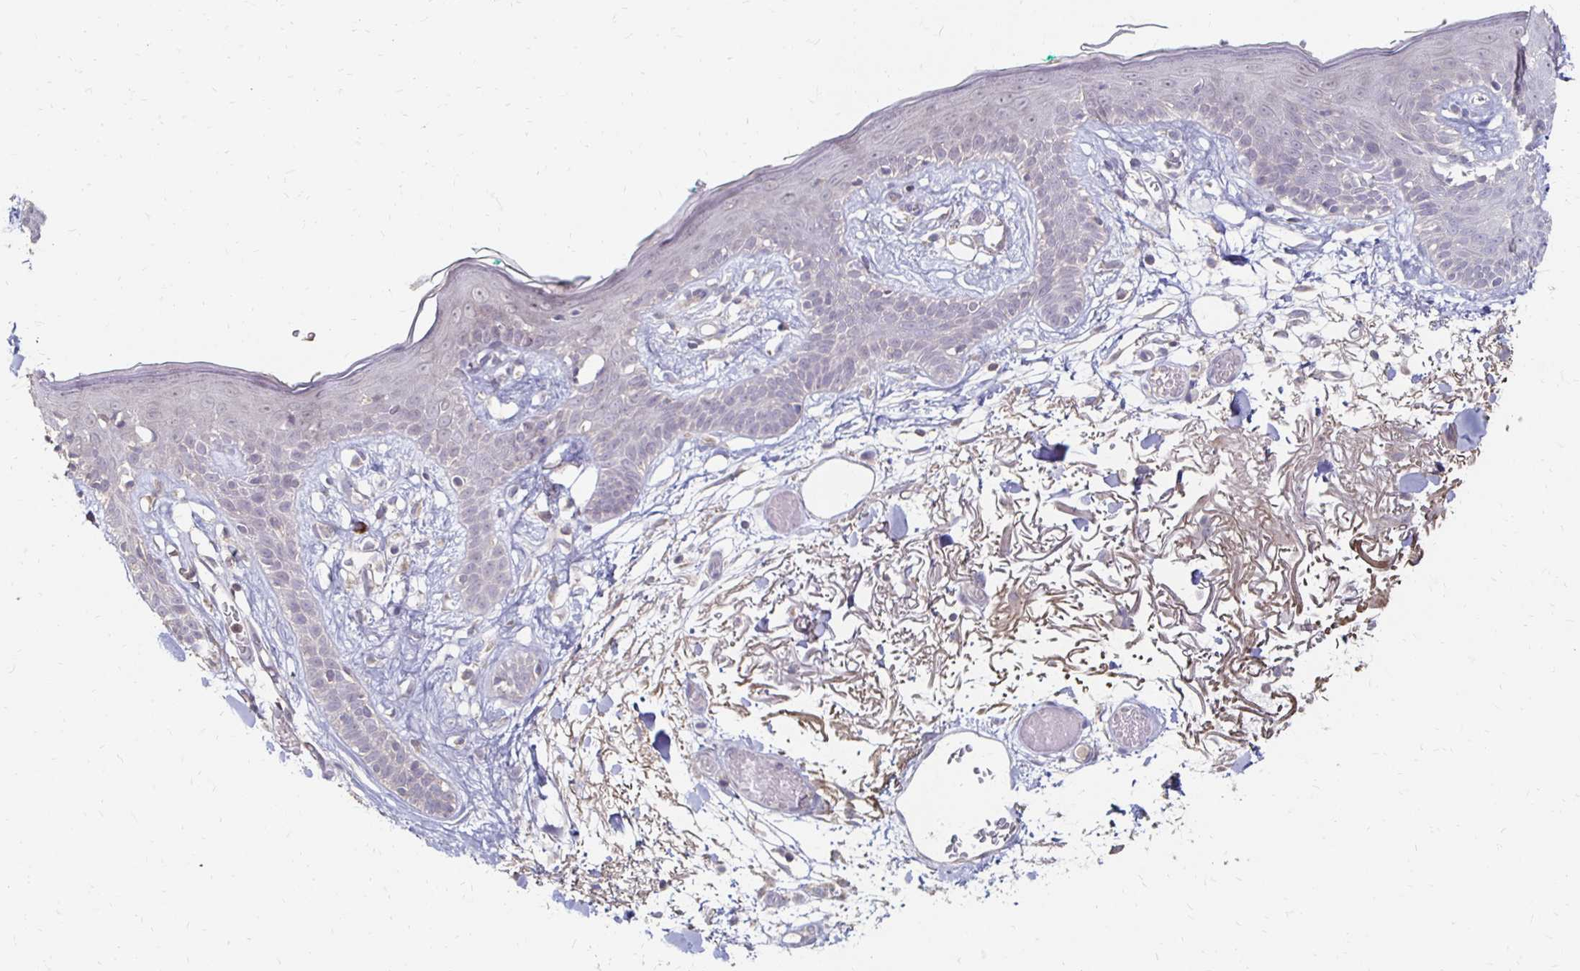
{"staining": {"intensity": "negative", "quantity": "none", "location": "none"}, "tissue": "skin", "cell_type": "Fibroblasts", "image_type": "normal", "snomed": [{"axis": "morphology", "description": "Normal tissue, NOS"}, {"axis": "topography", "description": "Skin"}], "caption": "The image reveals no staining of fibroblasts in unremarkable skin.", "gene": "ZNF727", "patient": {"sex": "male", "age": 79}}